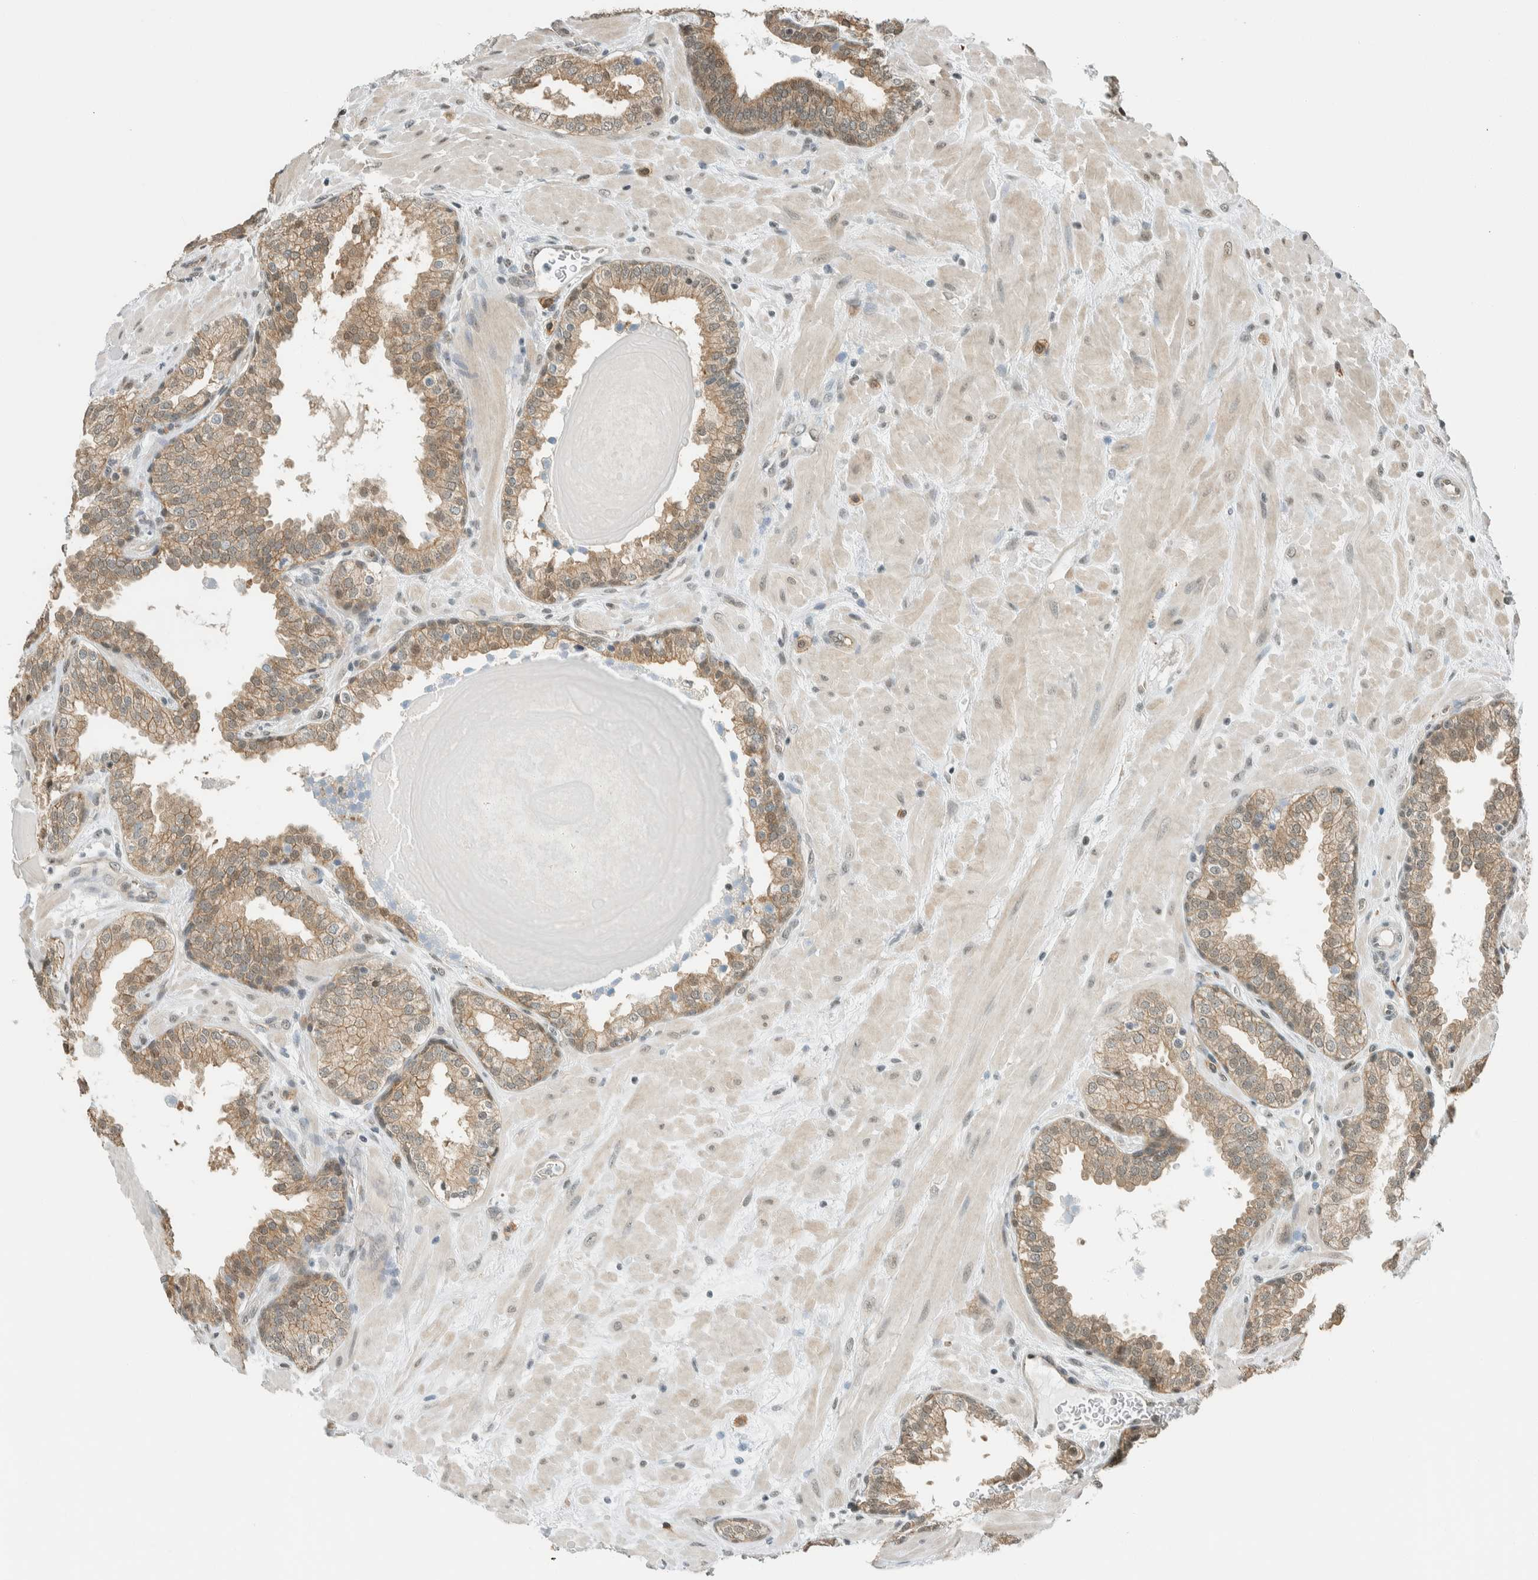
{"staining": {"intensity": "weak", "quantity": ">75%", "location": "cytoplasmic/membranous,nuclear"}, "tissue": "prostate", "cell_type": "Glandular cells", "image_type": "normal", "snomed": [{"axis": "morphology", "description": "Normal tissue, NOS"}, {"axis": "topography", "description": "Prostate"}], "caption": "Immunohistochemical staining of benign human prostate exhibits low levels of weak cytoplasmic/membranous,nuclear staining in approximately >75% of glandular cells. (DAB (3,3'-diaminobenzidine) IHC, brown staining for protein, blue staining for nuclei).", "gene": "NIBAN2", "patient": {"sex": "male", "age": 51}}